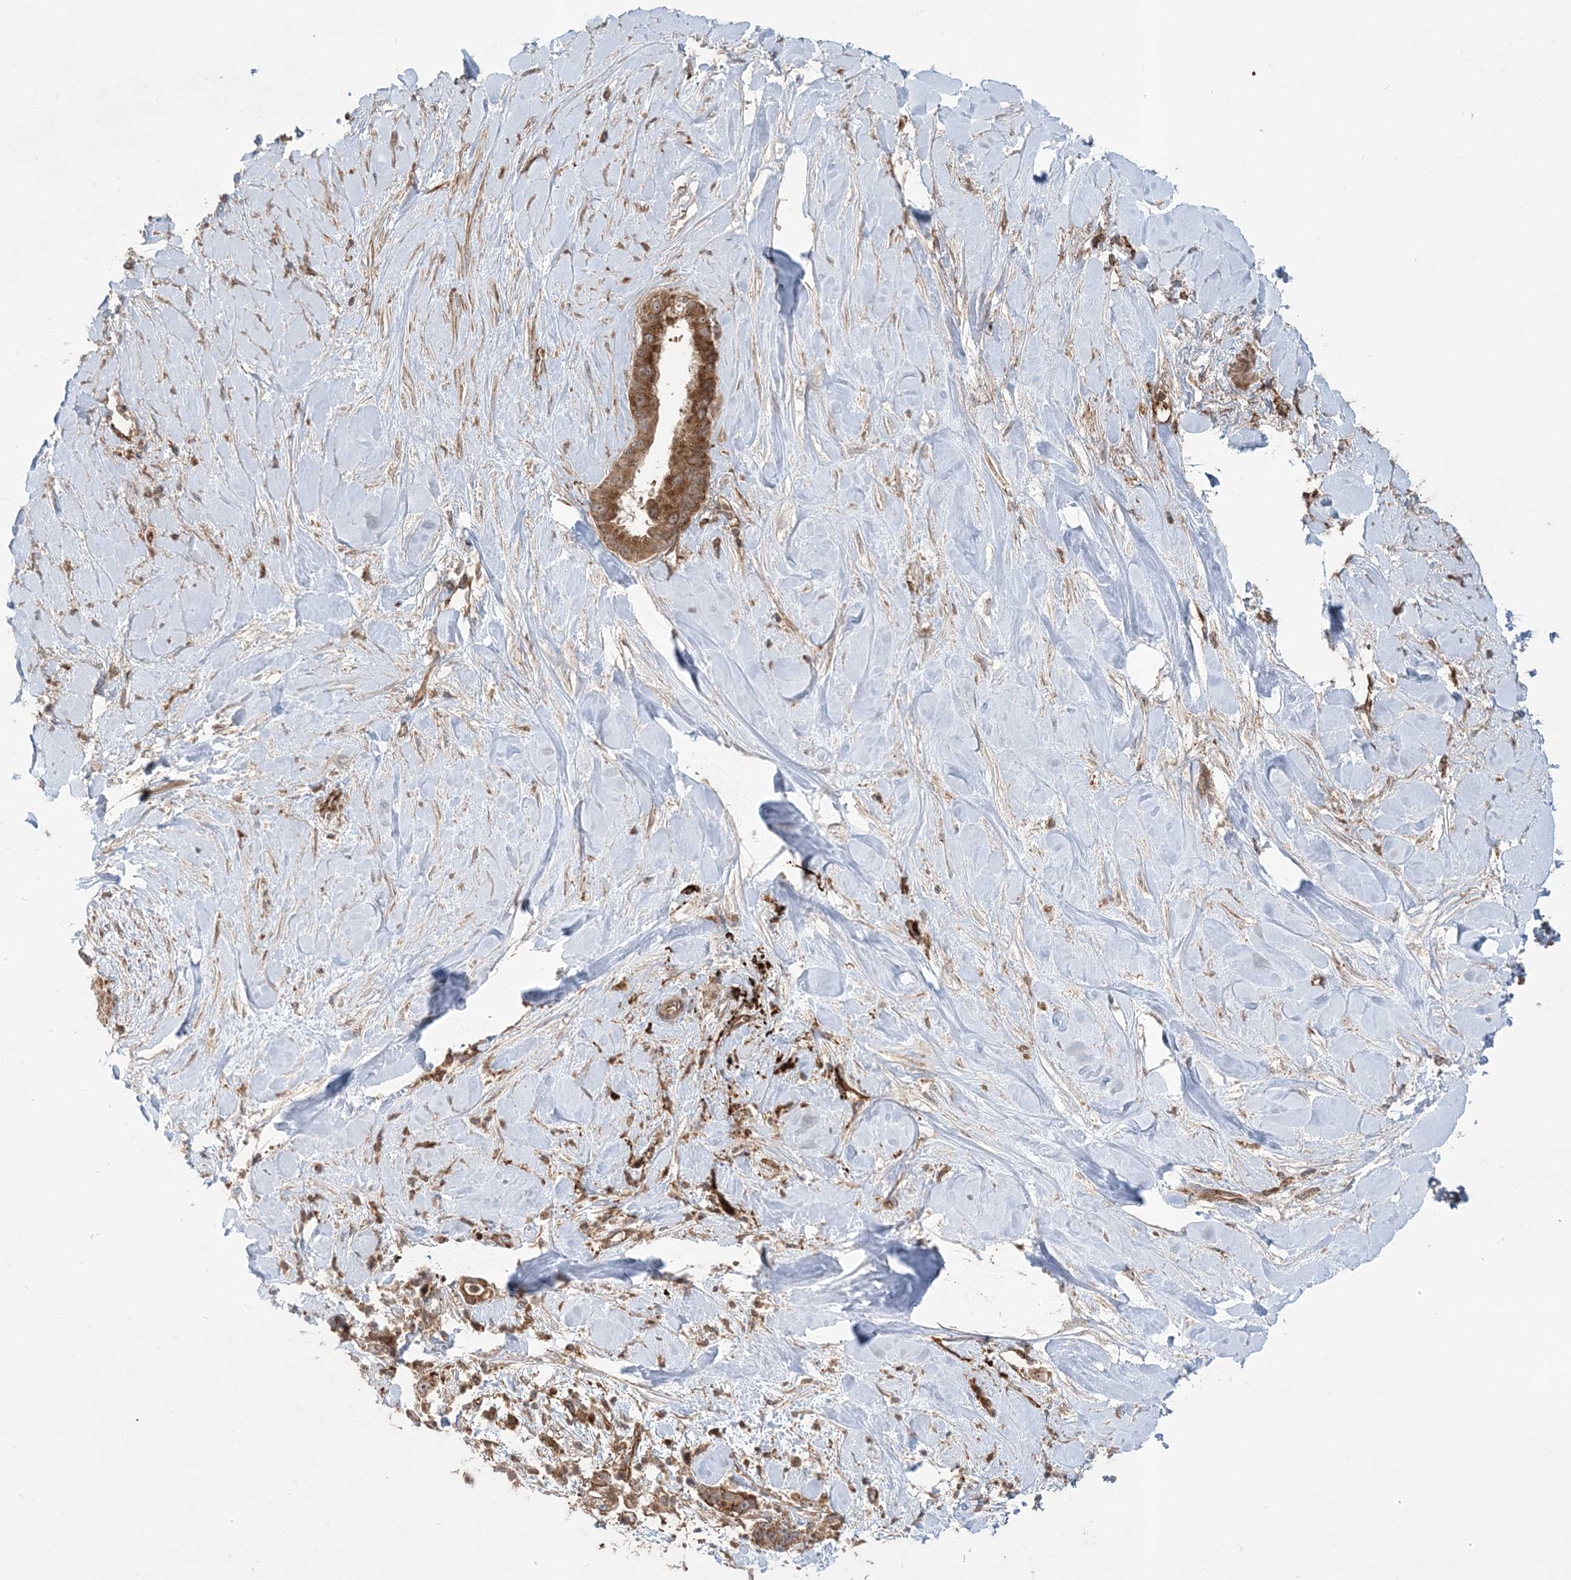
{"staining": {"intensity": "strong", "quantity": ">75%", "location": "cytoplasmic/membranous"}, "tissue": "liver cancer", "cell_type": "Tumor cells", "image_type": "cancer", "snomed": [{"axis": "morphology", "description": "Cholangiocarcinoma"}, {"axis": "topography", "description": "Liver"}], "caption": "This histopathology image displays immunohistochemistry (IHC) staining of liver cancer, with high strong cytoplasmic/membranous staining in about >75% of tumor cells.", "gene": "LRPPRC", "patient": {"sex": "female", "age": 54}}